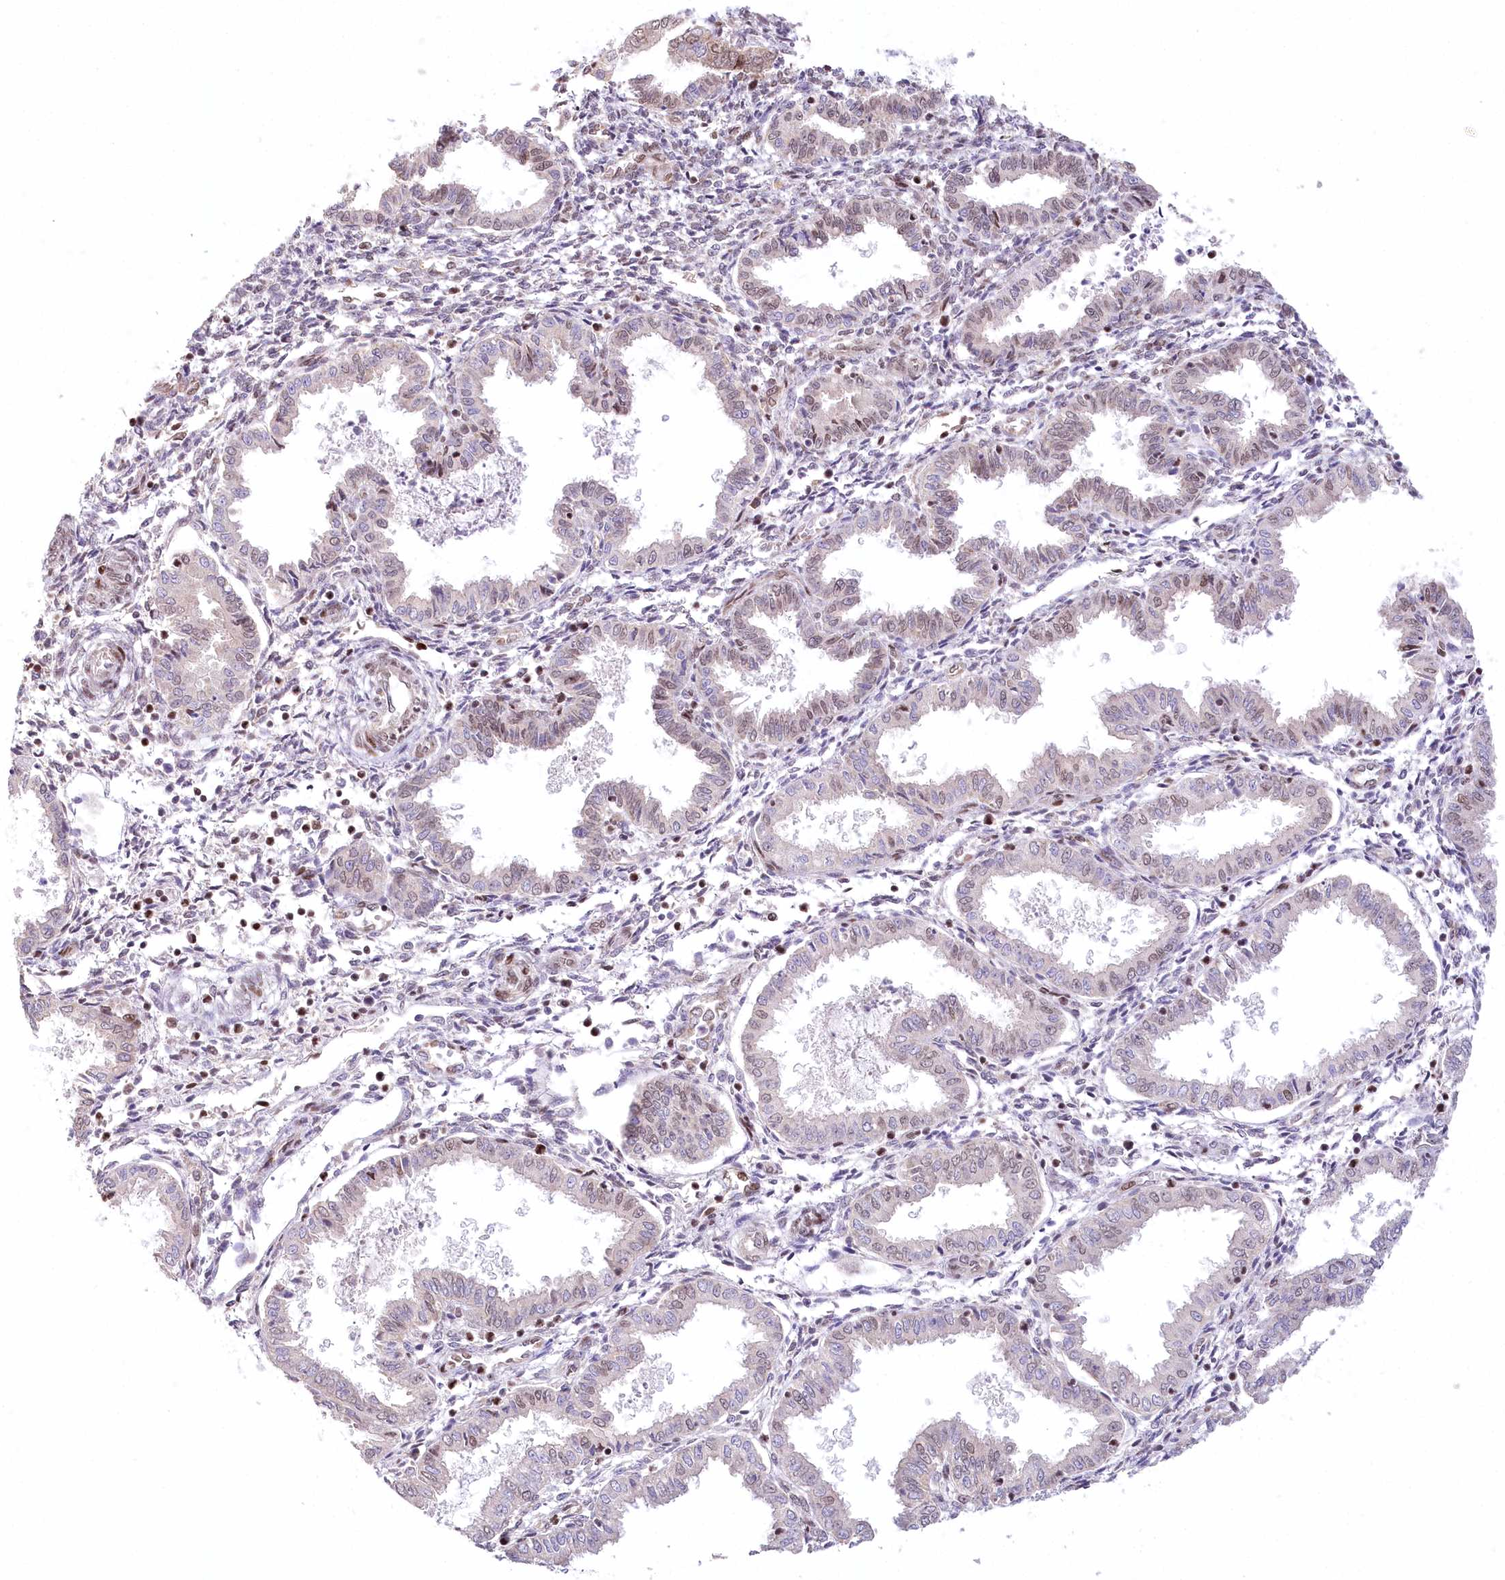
{"staining": {"intensity": "moderate", "quantity": "25%-75%", "location": "nuclear"}, "tissue": "endometrium", "cell_type": "Cells in endometrial stroma", "image_type": "normal", "snomed": [{"axis": "morphology", "description": "Normal tissue, NOS"}, {"axis": "topography", "description": "Endometrium"}], "caption": "Benign endometrium was stained to show a protein in brown. There is medium levels of moderate nuclear positivity in approximately 25%-75% of cells in endometrial stroma. The protein is shown in brown color, while the nuclei are stained blue.", "gene": "PYURF", "patient": {"sex": "female", "age": 33}}